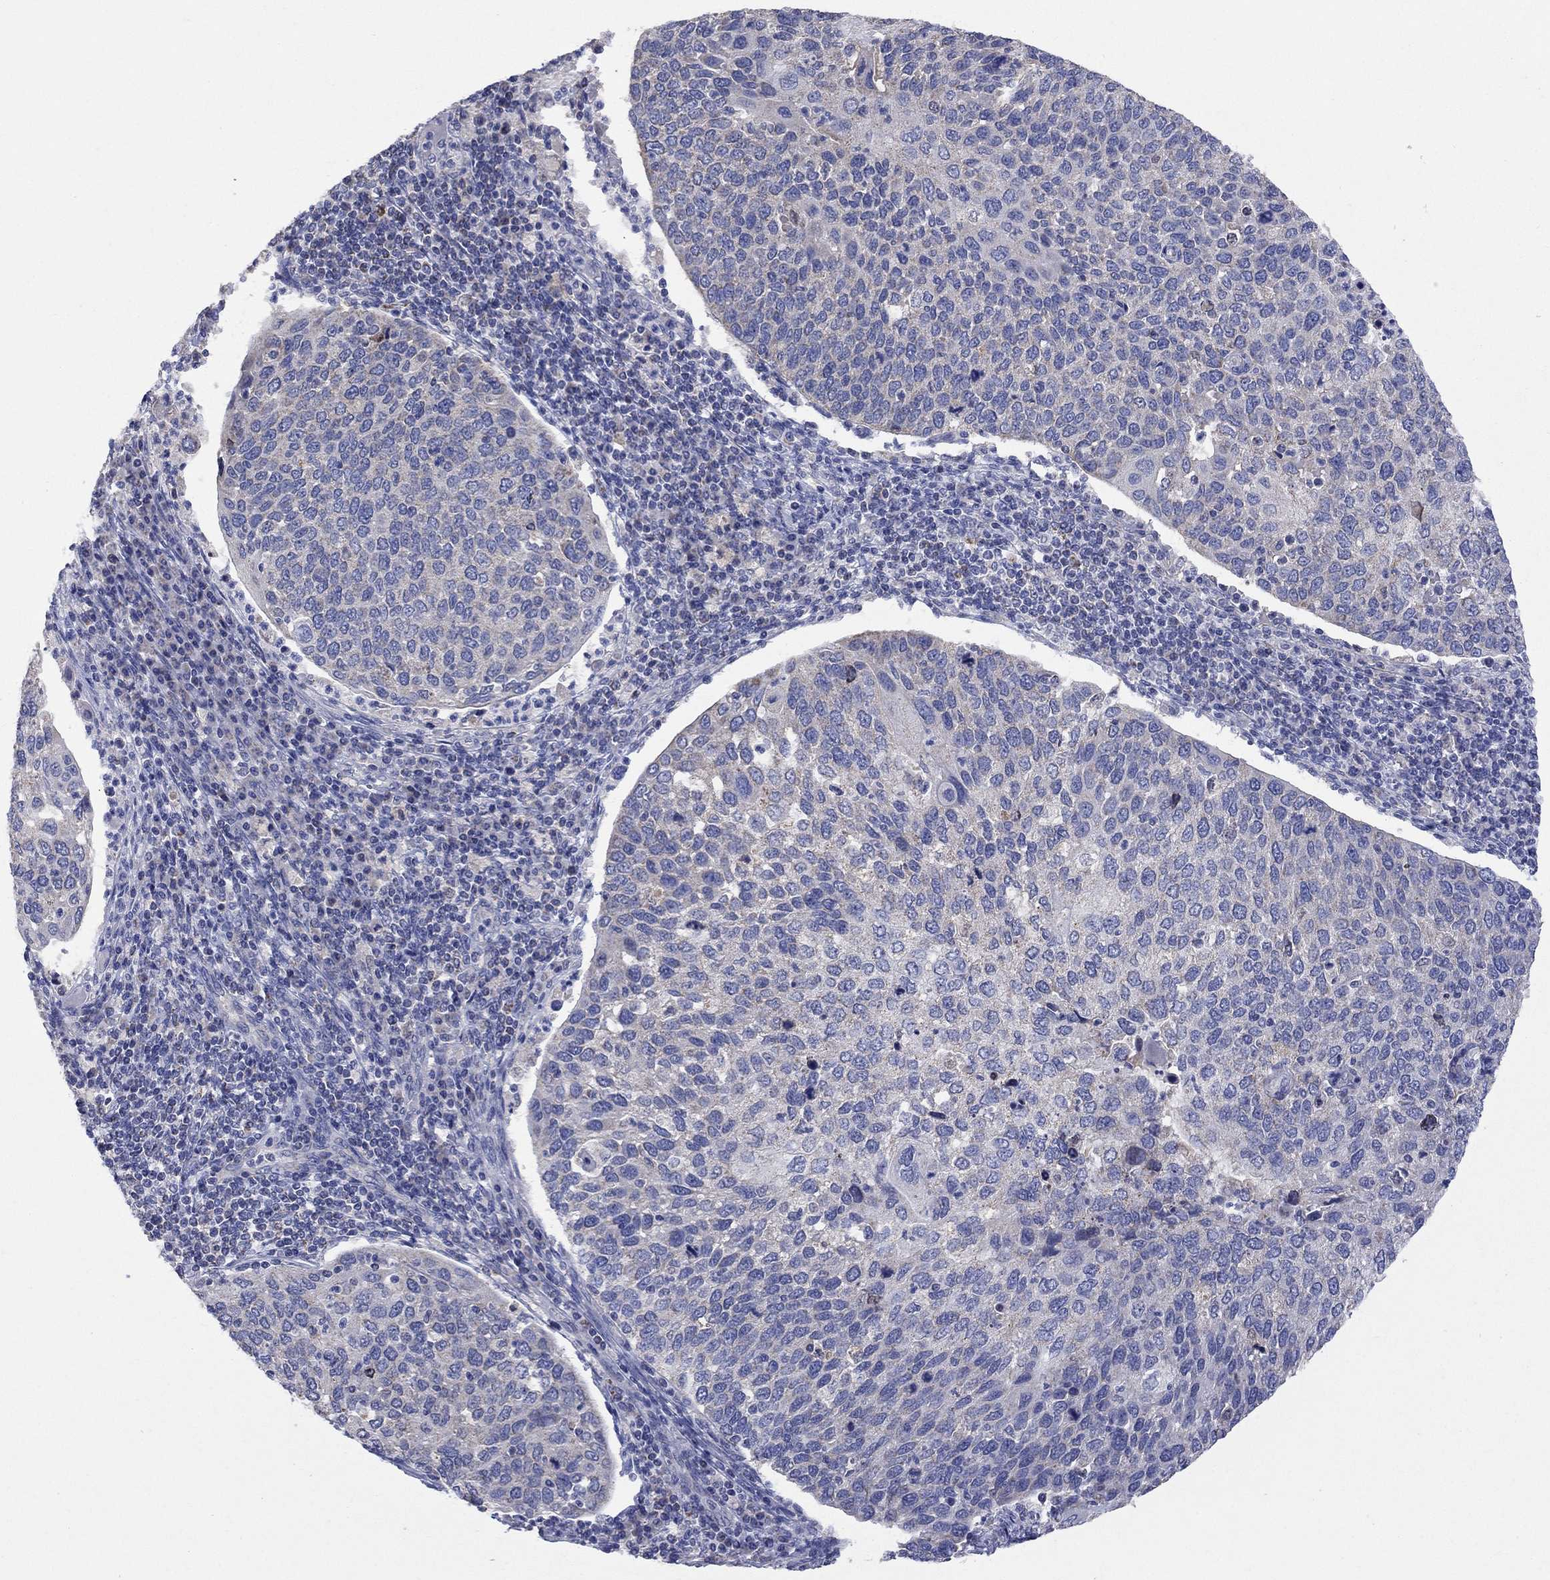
{"staining": {"intensity": "negative", "quantity": "none", "location": "none"}, "tissue": "cervical cancer", "cell_type": "Tumor cells", "image_type": "cancer", "snomed": [{"axis": "morphology", "description": "Squamous cell carcinoma, NOS"}, {"axis": "topography", "description": "Cervix"}], "caption": "The histopathology image reveals no staining of tumor cells in cervical cancer (squamous cell carcinoma).", "gene": "CLVS1", "patient": {"sex": "female", "age": 54}}